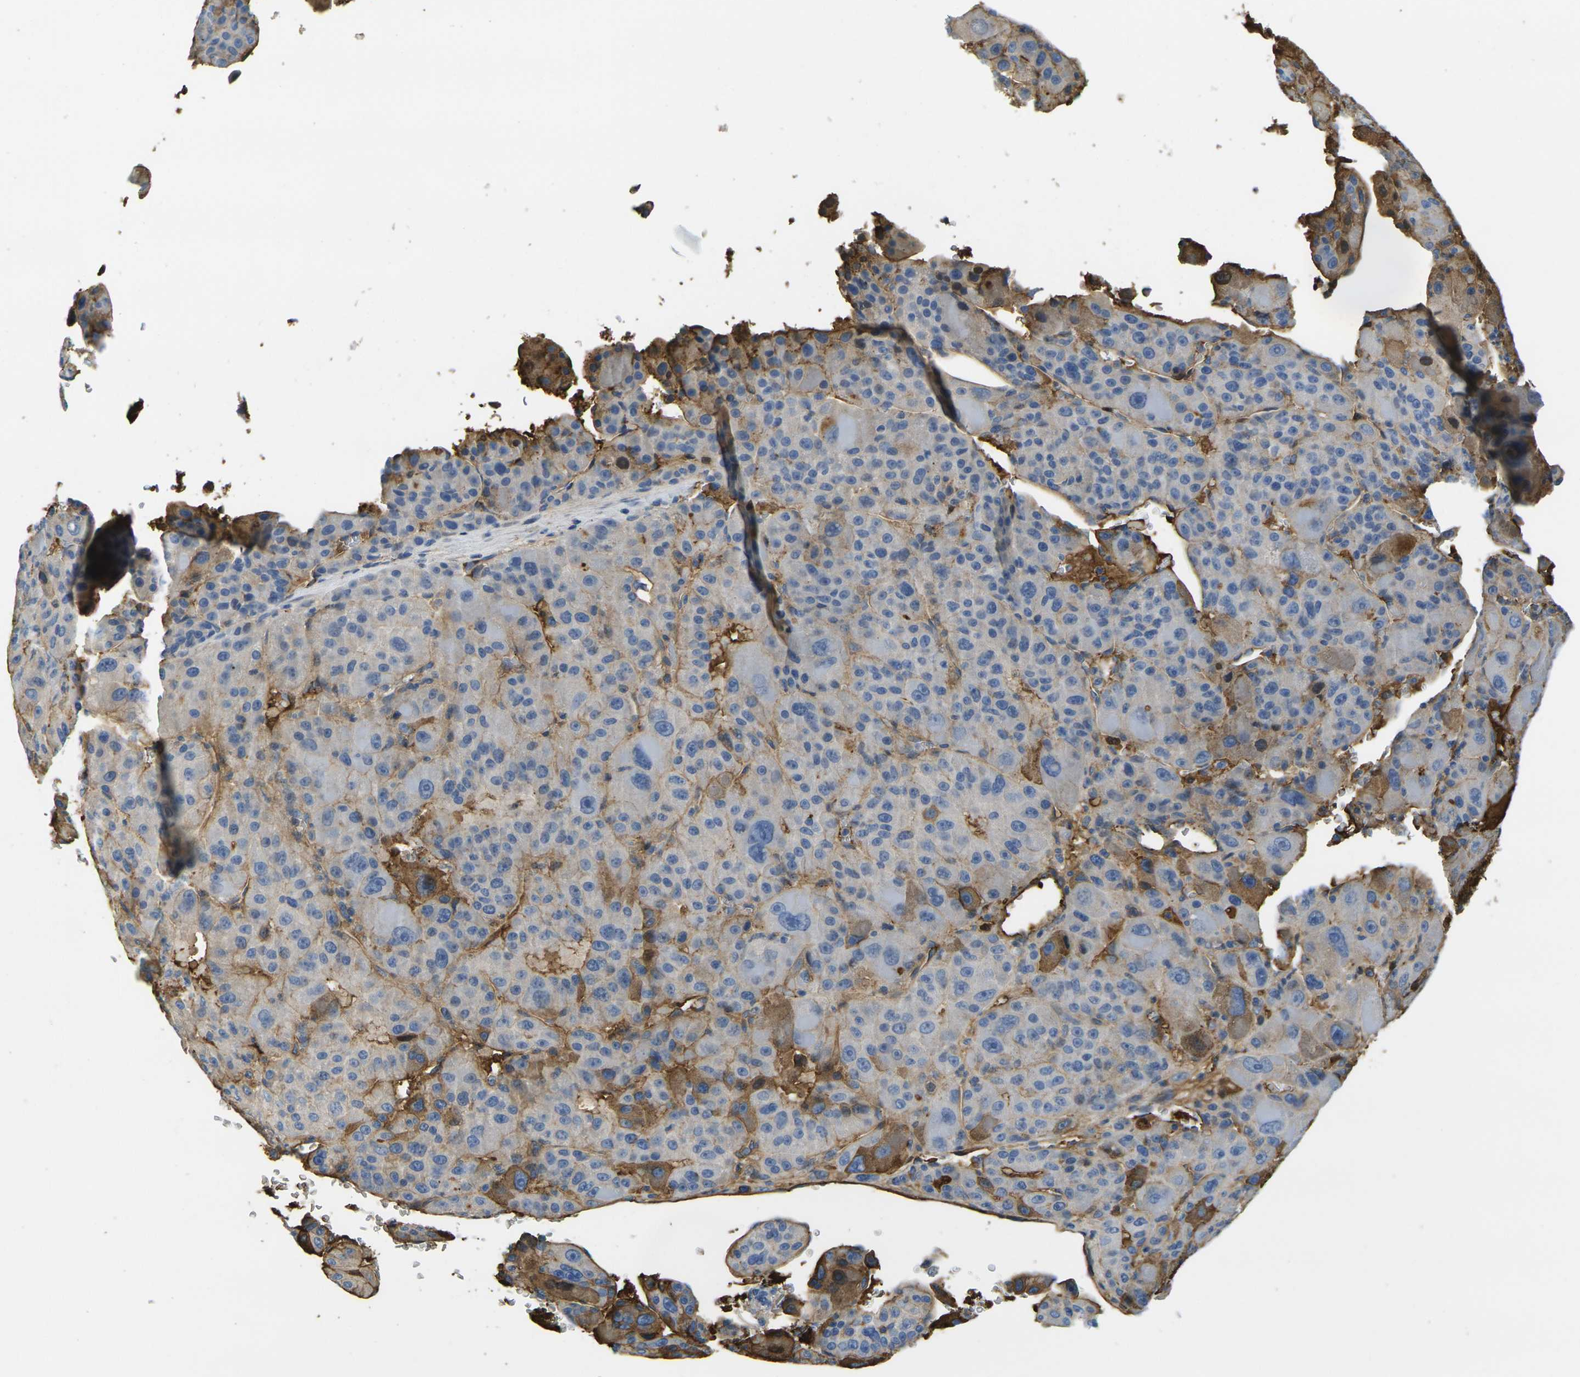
{"staining": {"intensity": "moderate", "quantity": "25%-75%", "location": "cytoplasmic/membranous"}, "tissue": "liver cancer", "cell_type": "Tumor cells", "image_type": "cancer", "snomed": [{"axis": "morphology", "description": "Carcinoma, Hepatocellular, NOS"}, {"axis": "topography", "description": "Liver"}], "caption": "Immunohistochemical staining of liver cancer (hepatocellular carcinoma) demonstrates medium levels of moderate cytoplasmic/membranous staining in about 25%-75% of tumor cells.", "gene": "PLCD1", "patient": {"sex": "male", "age": 76}}